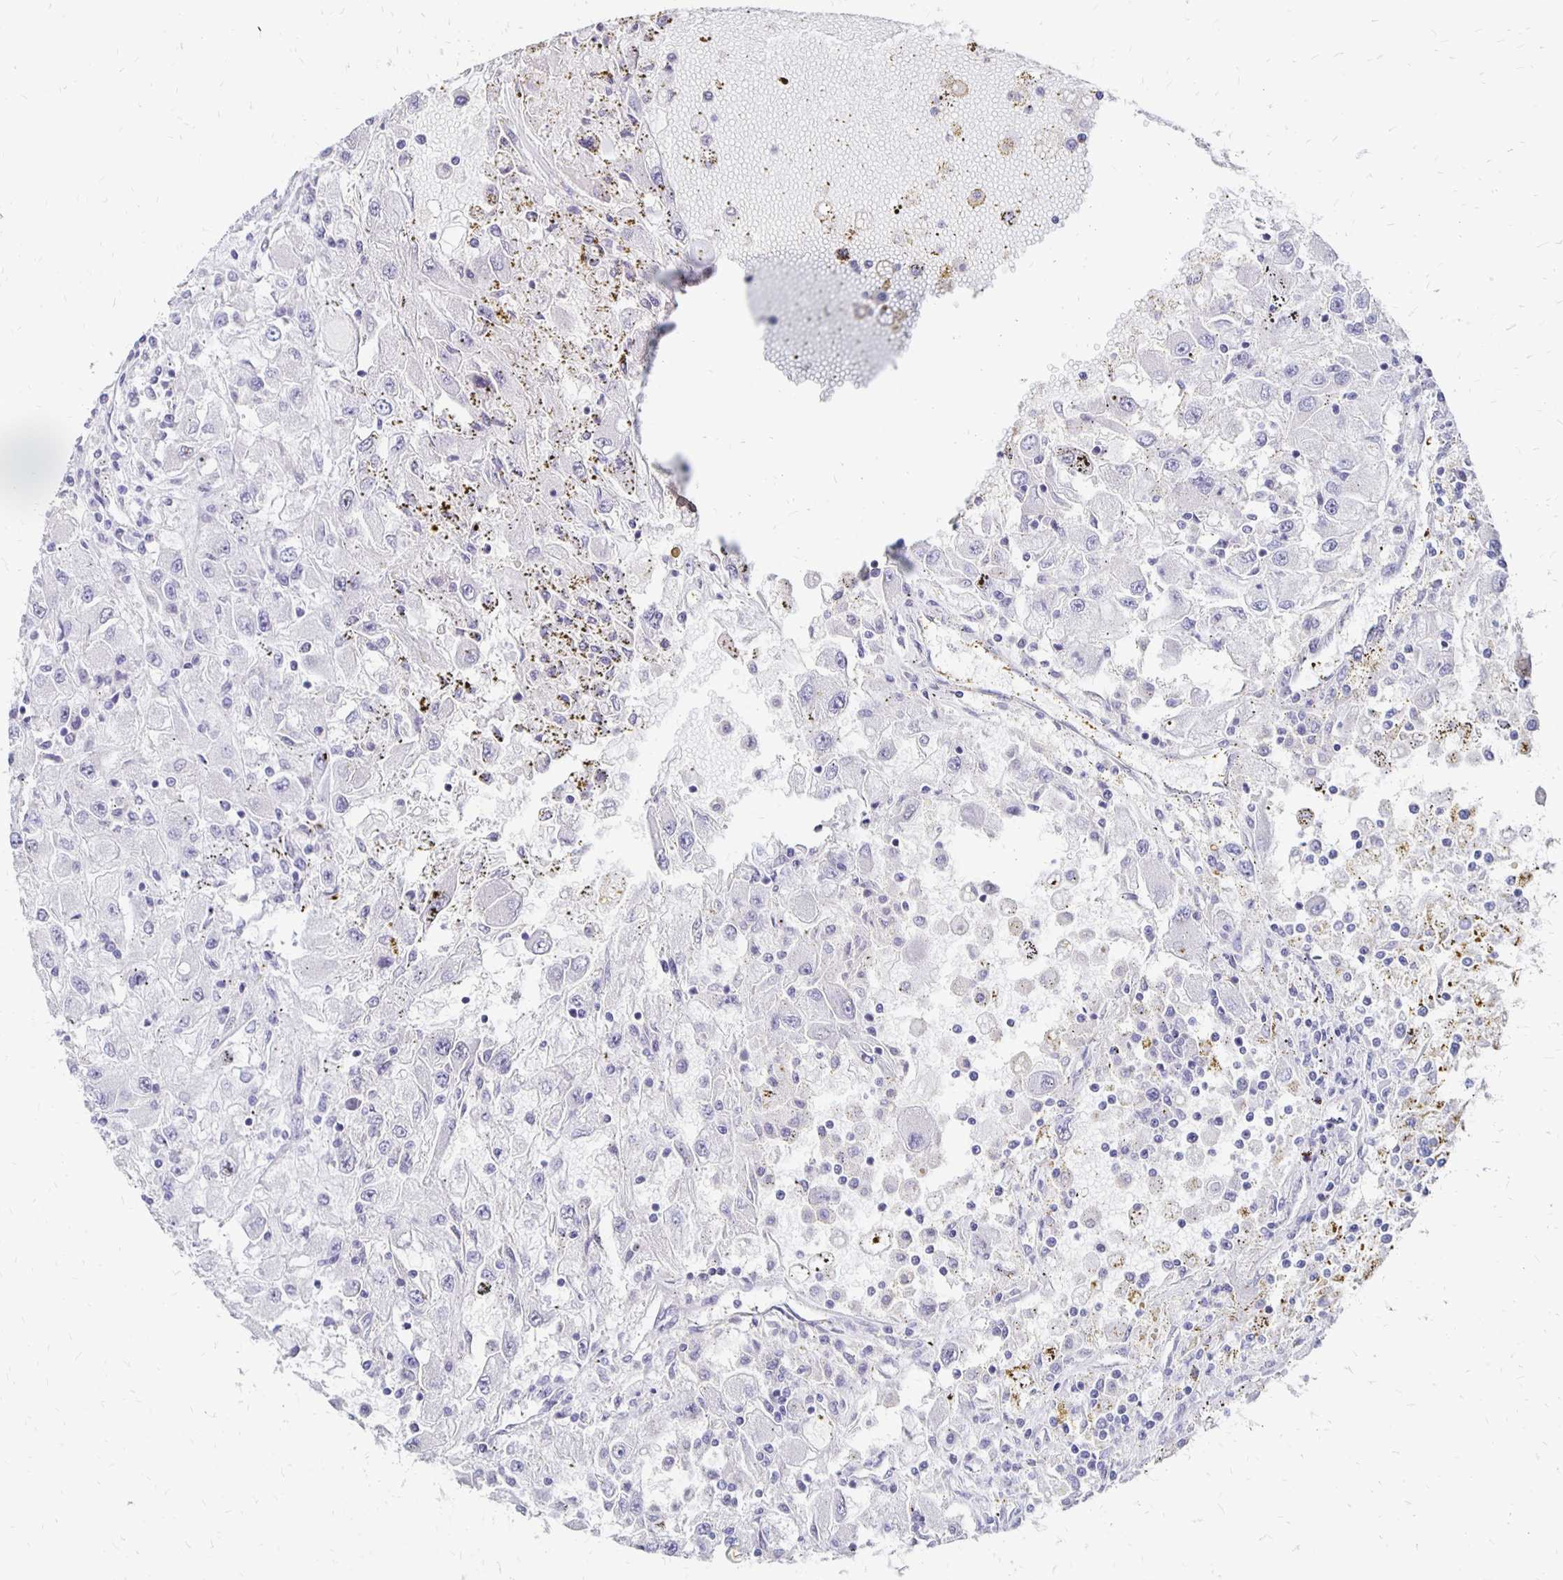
{"staining": {"intensity": "negative", "quantity": "none", "location": "none"}, "tissue": "renal cancer", "cell_type": "Tumor cells", "image_type": "cancer", "snomed": [{"axis": "morphology", "description": "Adenocarcinoma, NOS"}, {"axis": "topography", "description": "Kidney"}], "caption": "This is a micrograph of immunohistochemistry (IHC) staining of renal cancer, which shows no expression in tumor cells.", "gene": "ATOSB", "patient": {"sex": "female", "age": 67}}